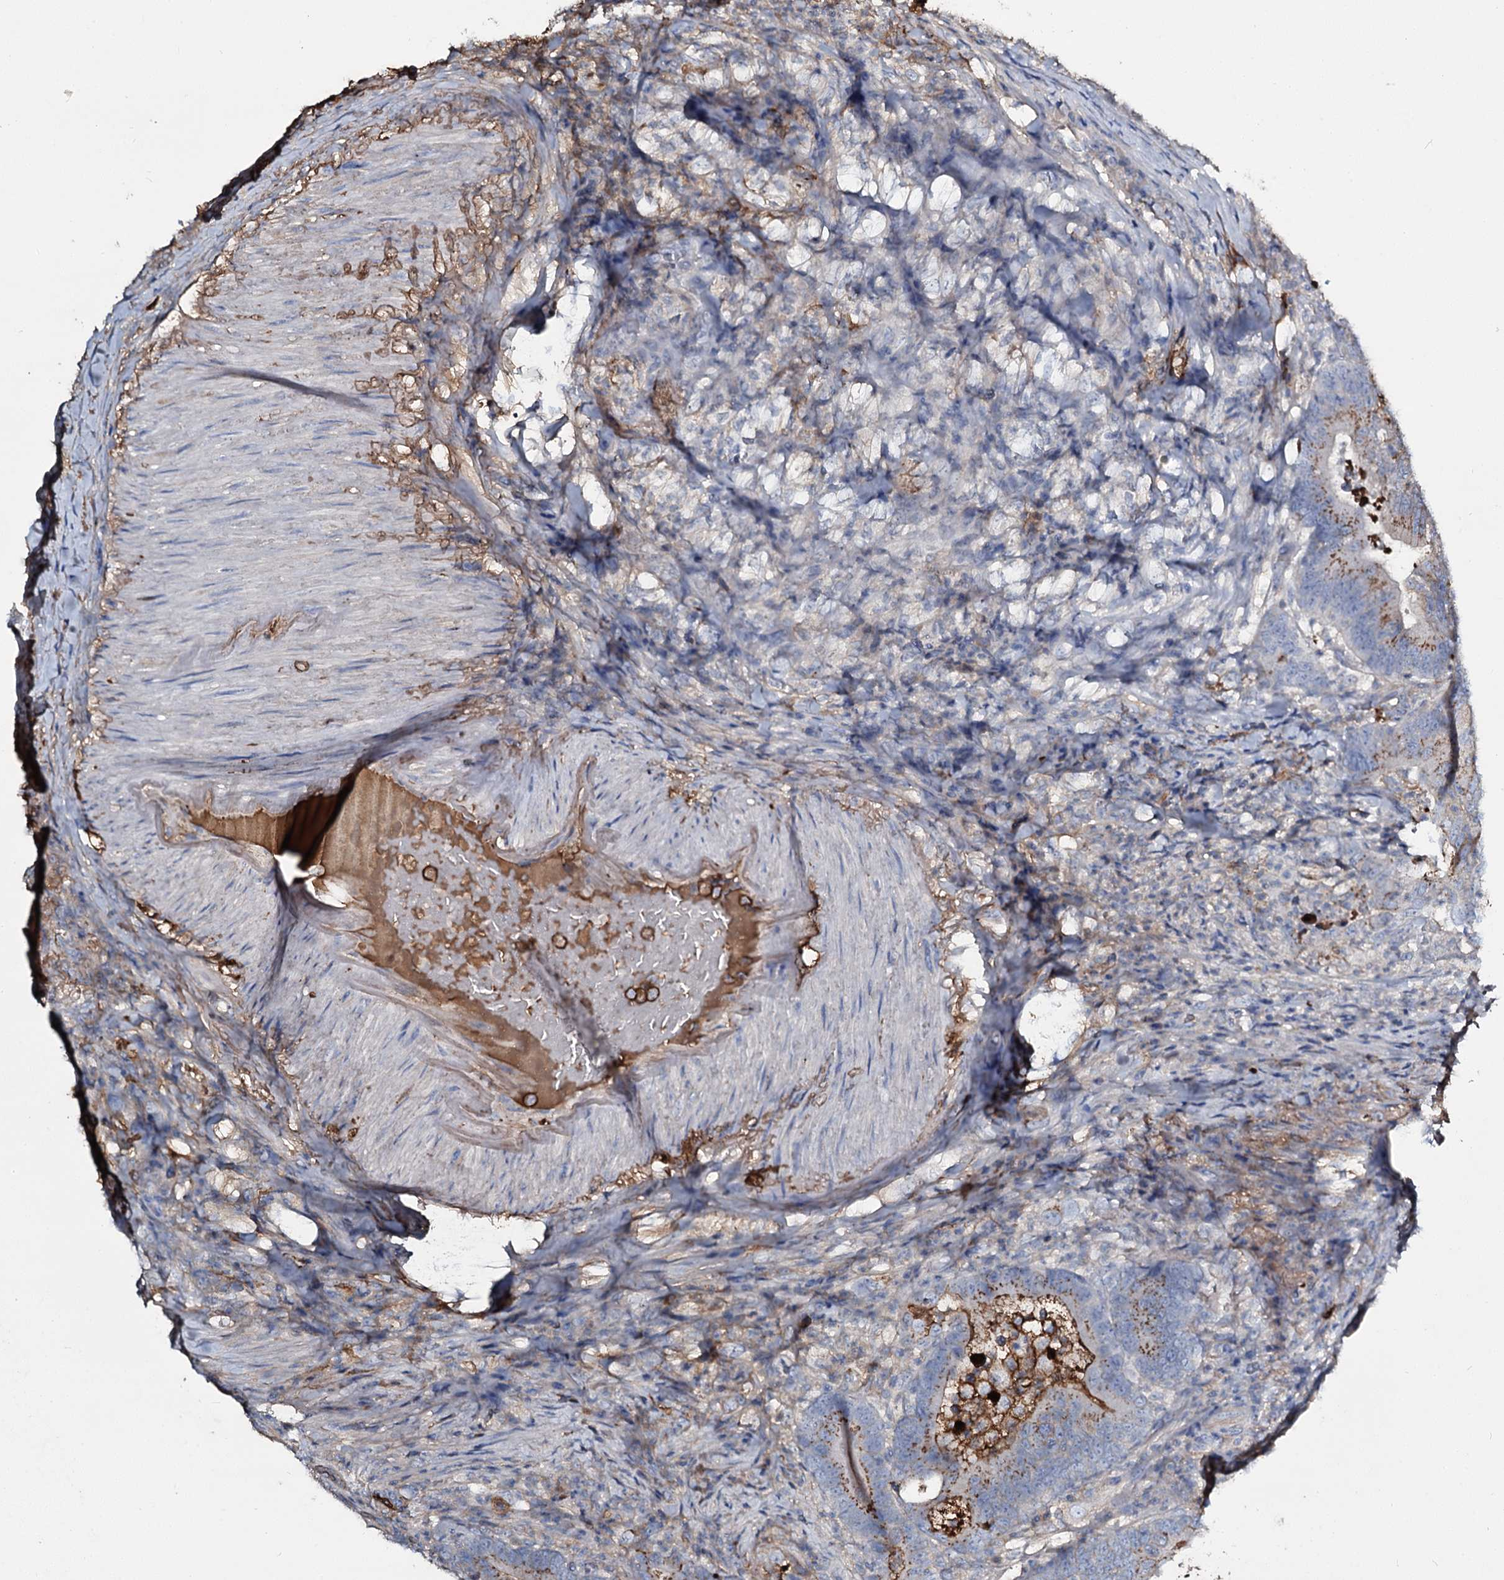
{"staining": {"intensity": "moderate", "quantity": ">75%", "location": "cytoplasmic/membranous"}, "tissue": "colorectal cancer", "cell_type": "Tumor cells", "image_type": "cancer", "snomed": [{"axis": "morphology", "description": "Adenocarcinoma, NOS"}, {"axis": "topography", "description": "Colon"}], "caption": "High-magnification brightfield microscopy of colorectal cancer stained with DAB (3,3'-diaminobenzidine) (brown) and counterstained with hematoxylin (blue). tumor cells exhibit moderate cytoplasmic/membranous staining is appreciated in about>75% of cells.", "gene": "EDN1", "patient": {"sex": "female", "age": 66}}